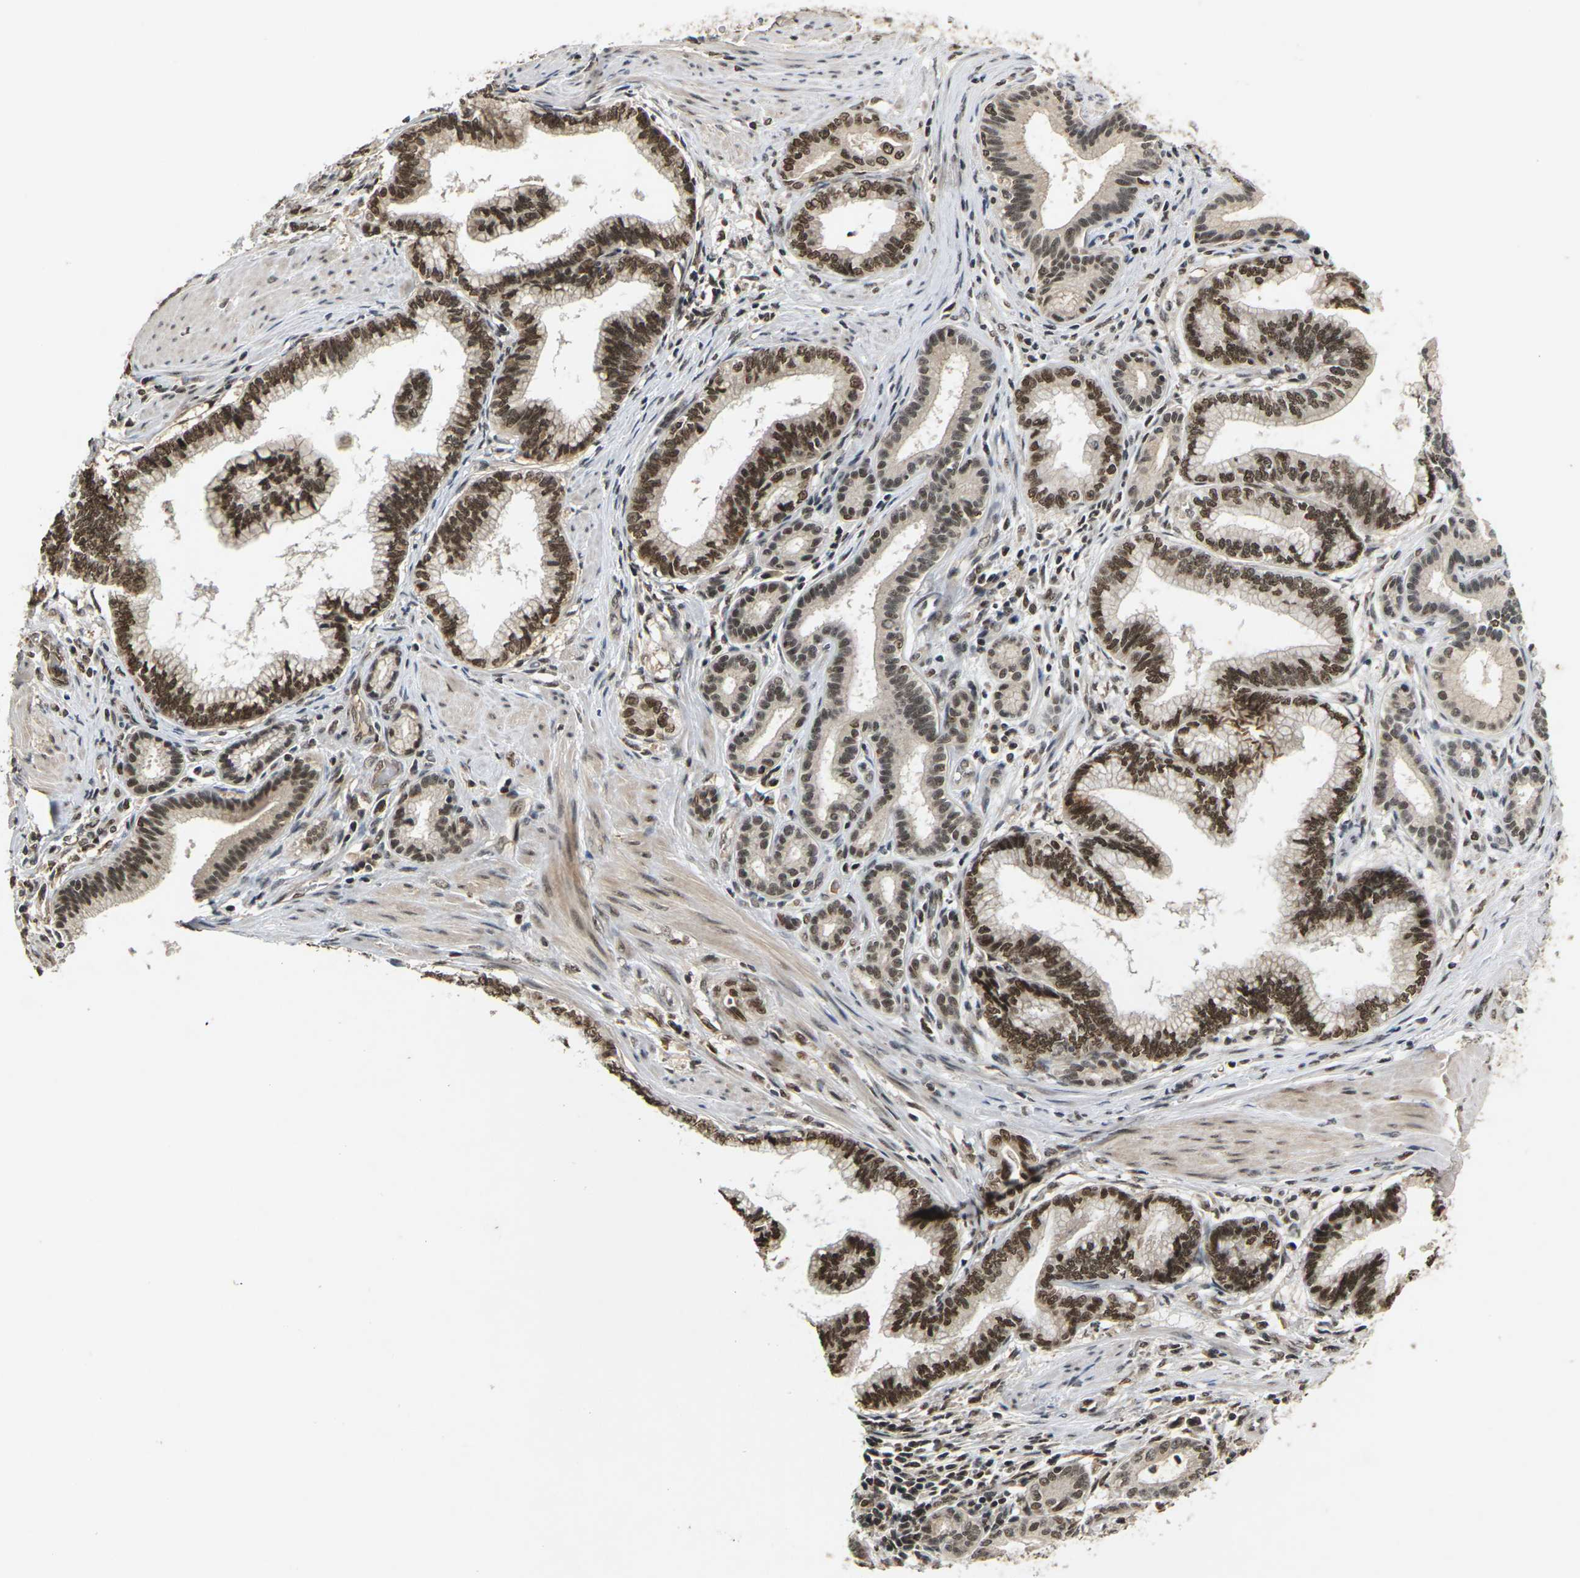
{"staining": {"intensity": "strong", "quantity": ">75%", "location": "cytoplasmic/membranous,nuclear"}, "tissue": "pancreatic cancer", "cell_type": "Tumor cells", "image_type": "cancer", "snomed": [{"axis": "morphology", "description": "Adenocarcinoma, NOS"}, {"axis": "topography", "description": "Pancreas"}], "caption": "Immunohistochemistry of adenocarcinoma (pancreatic) reveals high levels of strong cytoplasmic/membranous and nuclear staining in approximately >75% of tumor cells.", "gene": "NELFA", "patient": {"sex": "female", "age": 64}}